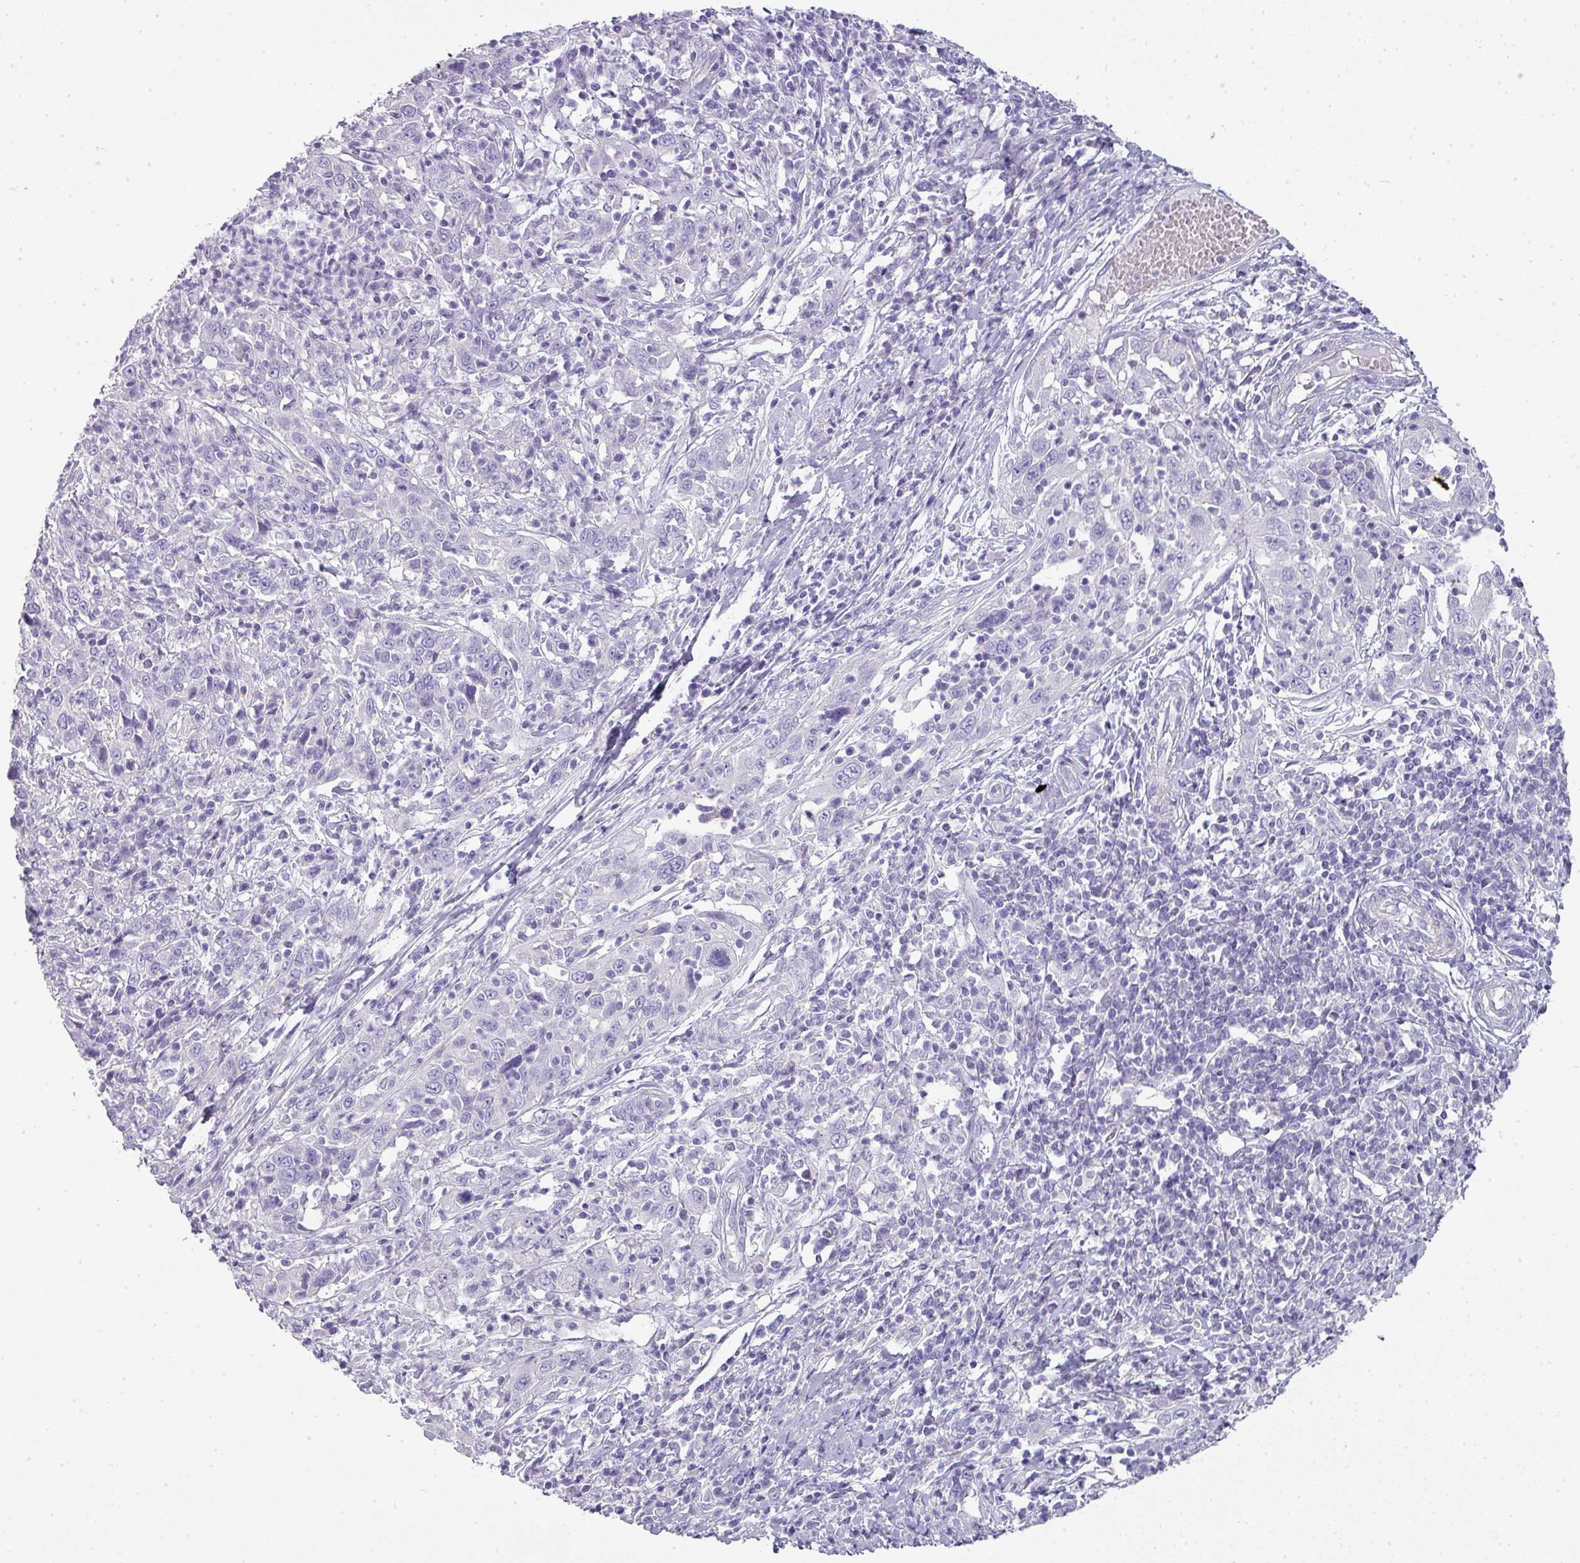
{"staining": {"intensity": "negative", "quantity": "none", "location": "none"}, "tissue": "cervical cancer", "cell_type": "Tumor cells", "image_type": "cancer", "snomed": [{"axis": "morphology", "description": "Squamous cell carcinoma, NOS"}, {"axis": "topography", "description": "Cervix"}], "caption": "IHC photomicrograph of human cervical squamous cell carcinoma stained for a protein (brown), which reveals no staining in tumor cells.", "gene": "GLI4", "patient": {"sex": "female", "age": 46}}